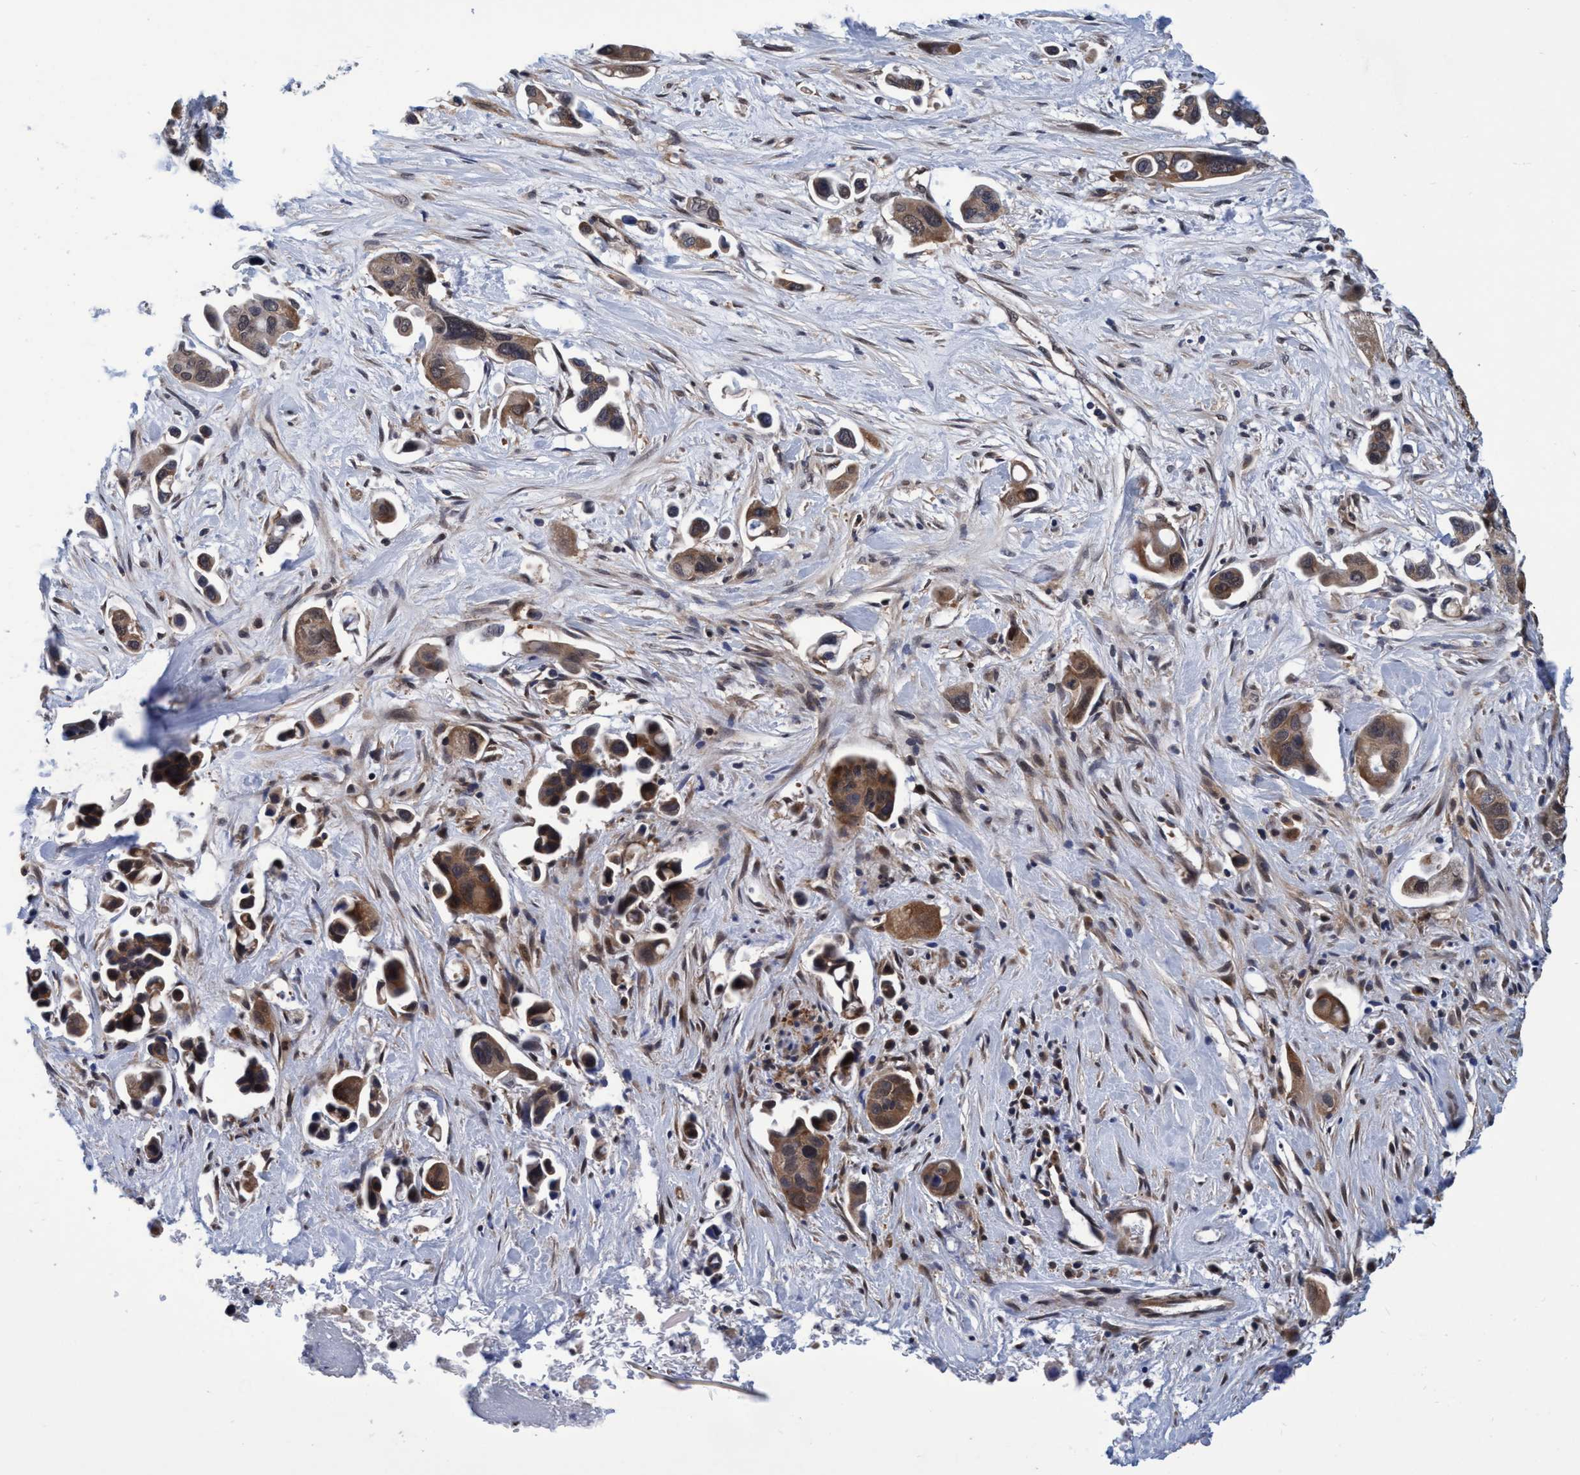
{"staining": {"intensity": "moderate", "quantity": ">75%", "location": "cytoplasmic/membranous"}, "tissue": "pancreatic cancer", "cell_type": "Tumor cells", "image_type": "cancer", "snomed": [{"axis": "morphology", "description": "Adenocarcinoma, NOS"}, {"axis": "topography", "description": "Pancreas"}], "caption": "Tumor cells demonstrate moderate cytoplasmic/membranous positivity in about >75% of cells in pancreatic adenocarcinoma. (brown staining indicates protein expression, while blue staining denotes nuclei).", "gene": "PSMD12", "patient": {"sex": "male", "age": 53}}